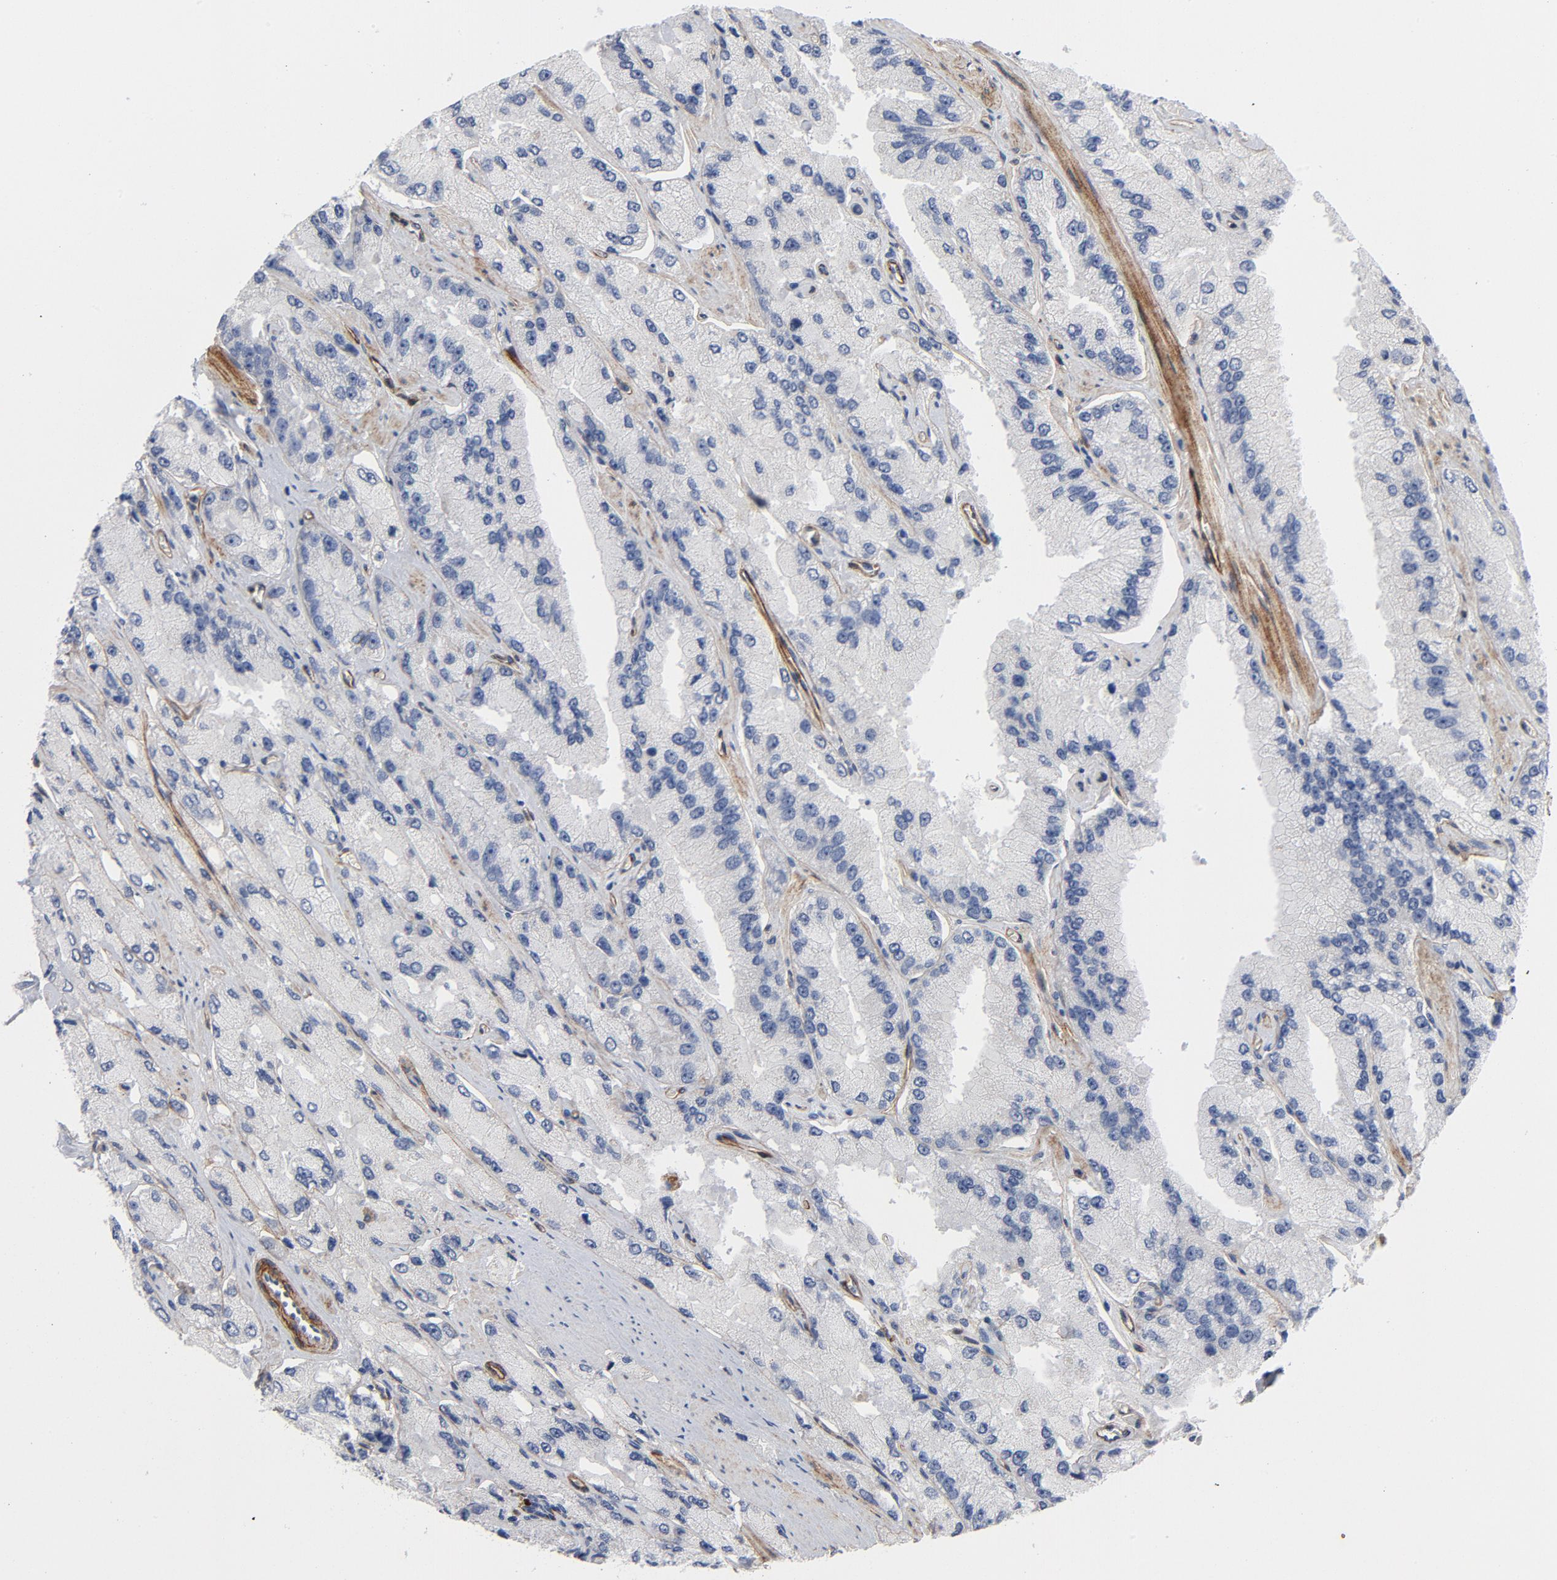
{"staining": {"intensity": "negative", "quantity": "none", "location": "none"}, "tissue": "prostate cancer", "cell_type": "Tumor cells", "image_type": "cancer", "snomed": [{"axis": "morphology", "description": "Adenocarcinoma, High grade"}, {"axis": "topography", "description": "Prostate"}], "caption": "Immunohistochemistry of human adenocarcinoma (high-grade) (prostate) exhibits no positivity in tumor cells.", "gene": "LAMC1", "patient": {"sex": "male", "age": 58}}